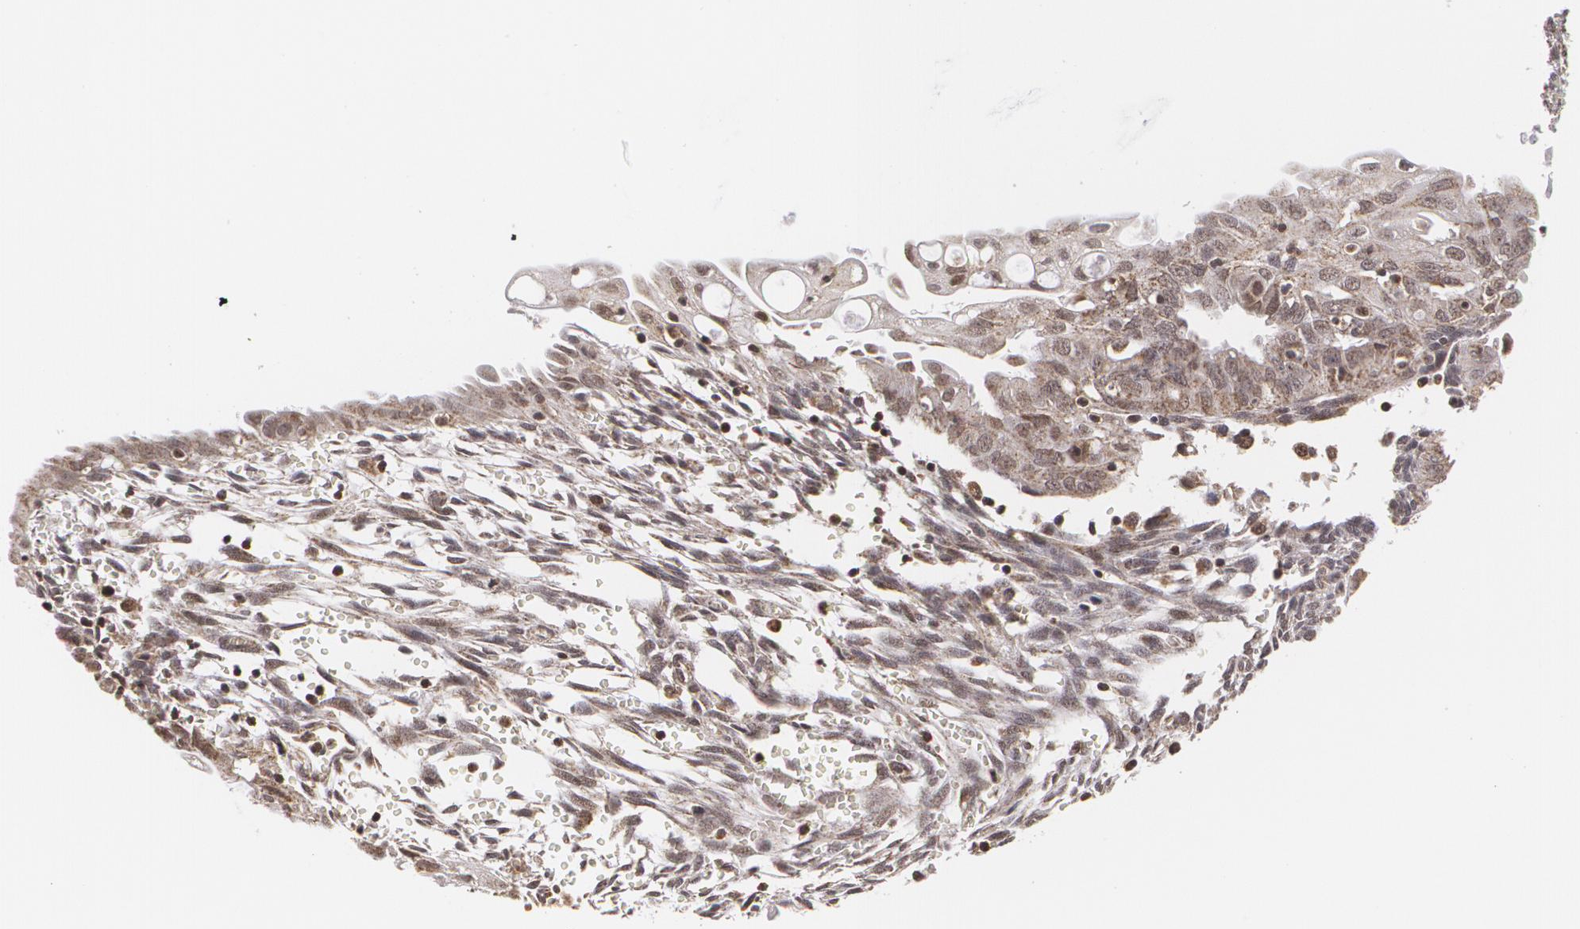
{"staining": {"intensity": "weak", "quantity": "25%-75%", "location": "nuclear"}, "tissue": "endometrial cancer", "cell_type": "Tumor cells", "image_type": "cancer", "snomed": [{"axis": "morphology", "description": "Adenocarcinoma, NOS"}, {"axis": "topography", "description": "Endometrium"}], "caption": "Protein staining of endometrial cancer tissue reveals weak nuclear positivity in approximately 25%-75% of tumor cells. The protein is stained brown, and the nuclei are stained in blue (DAB (3,3'-diaminobenzidine) IHC with brightfield microscopy, high magnification).", "gene": "MXD1", "patient": {"sex": "female", "age": 51}}